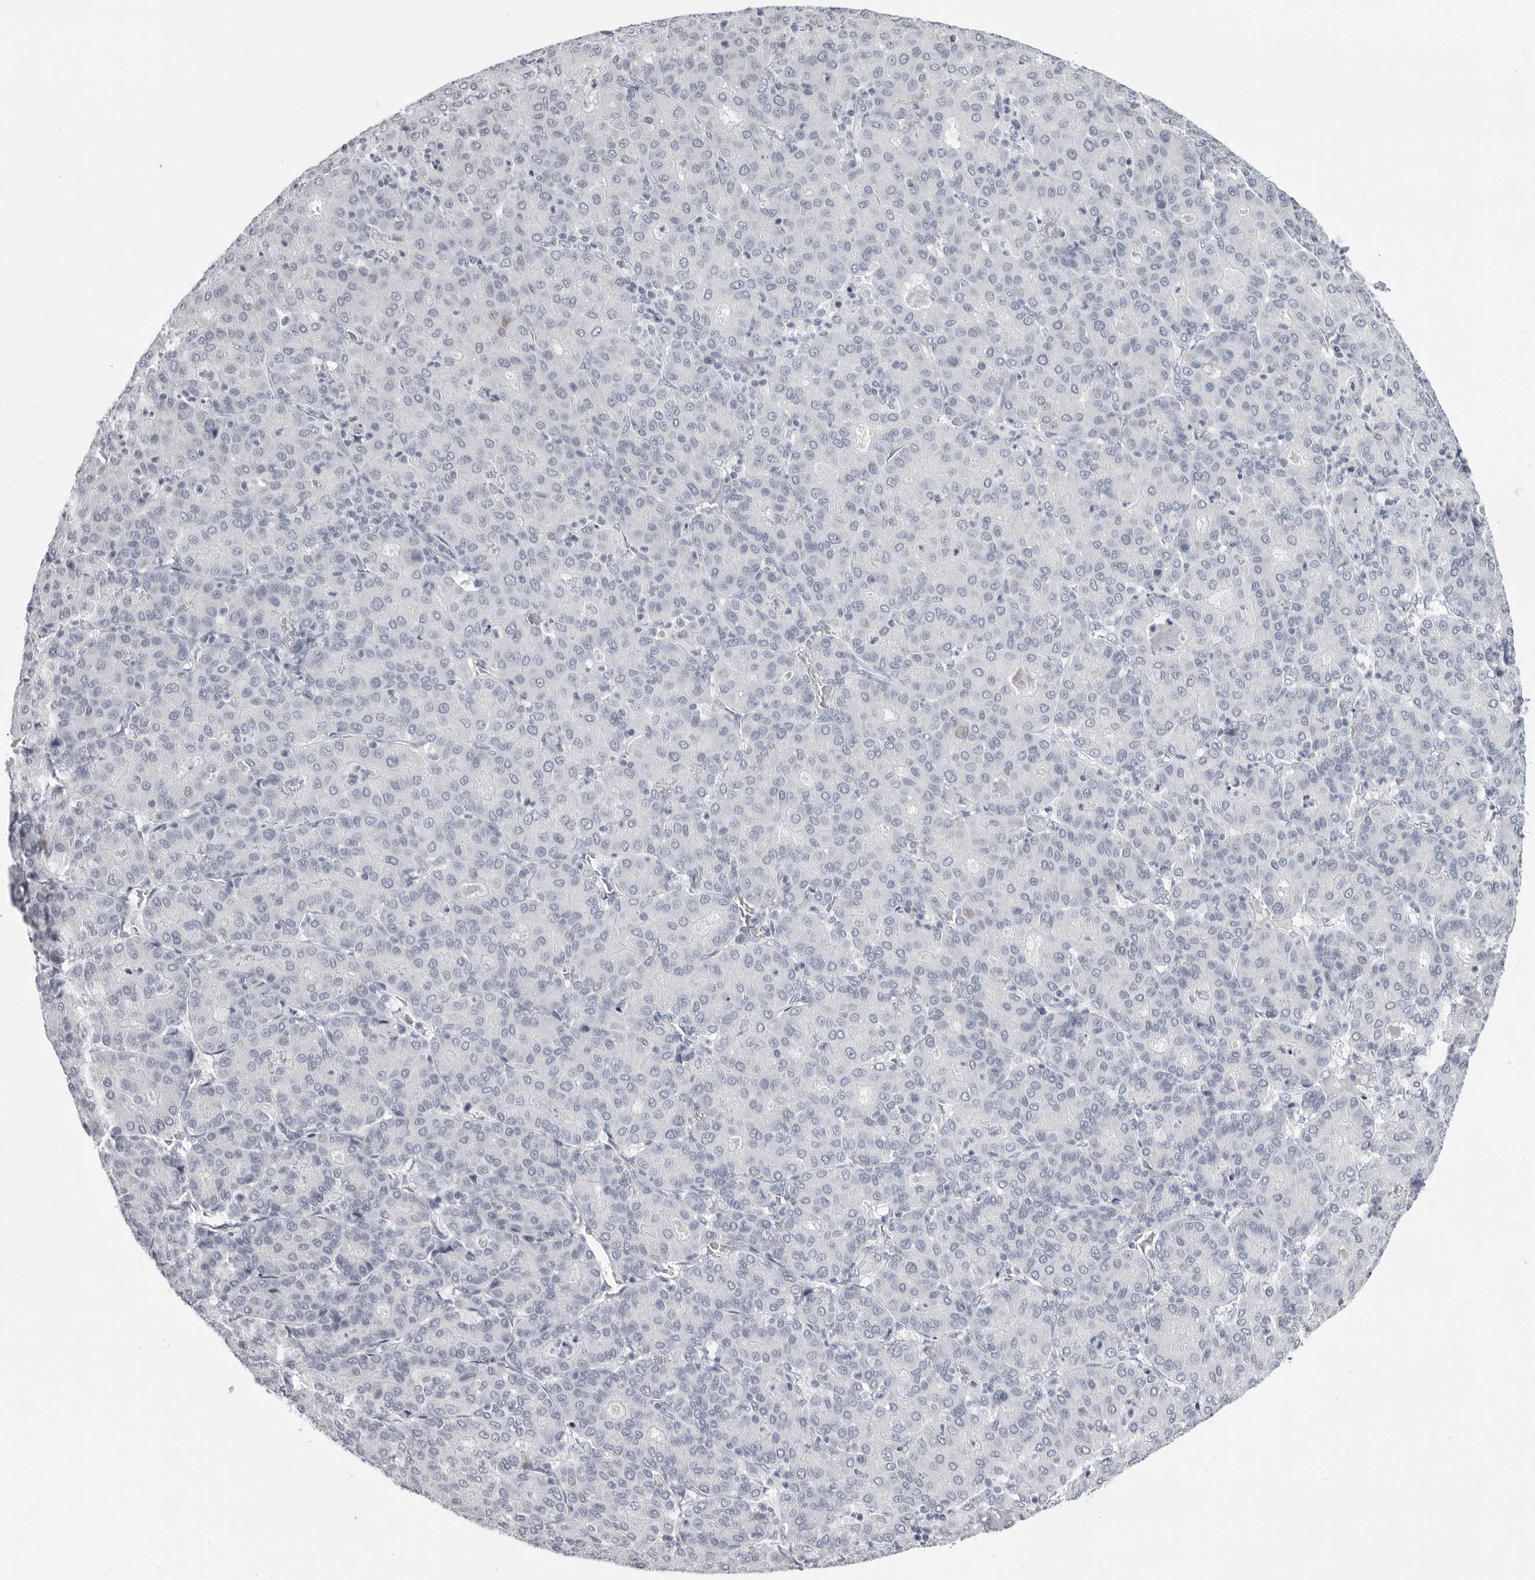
{"staining": {"intensity": "negative", "quantity": "none", "location": "none"}, "tissue": "liver cancer", "cell_type": "Tumor cells", "image_type": "cancer", "snomed": [{"axis": "morphology", "description": "Carcinoma, Hepatocellular, NOS"}, {"axis": "topography", "description": "Liver"}], "caption": "DAB immunohistochemical staining of hepatocellular carcinoma (liver) reveals no significant expression in tumor cells.", "gene": "PGA3", "patient": {"sex": "male", "age": 65}}